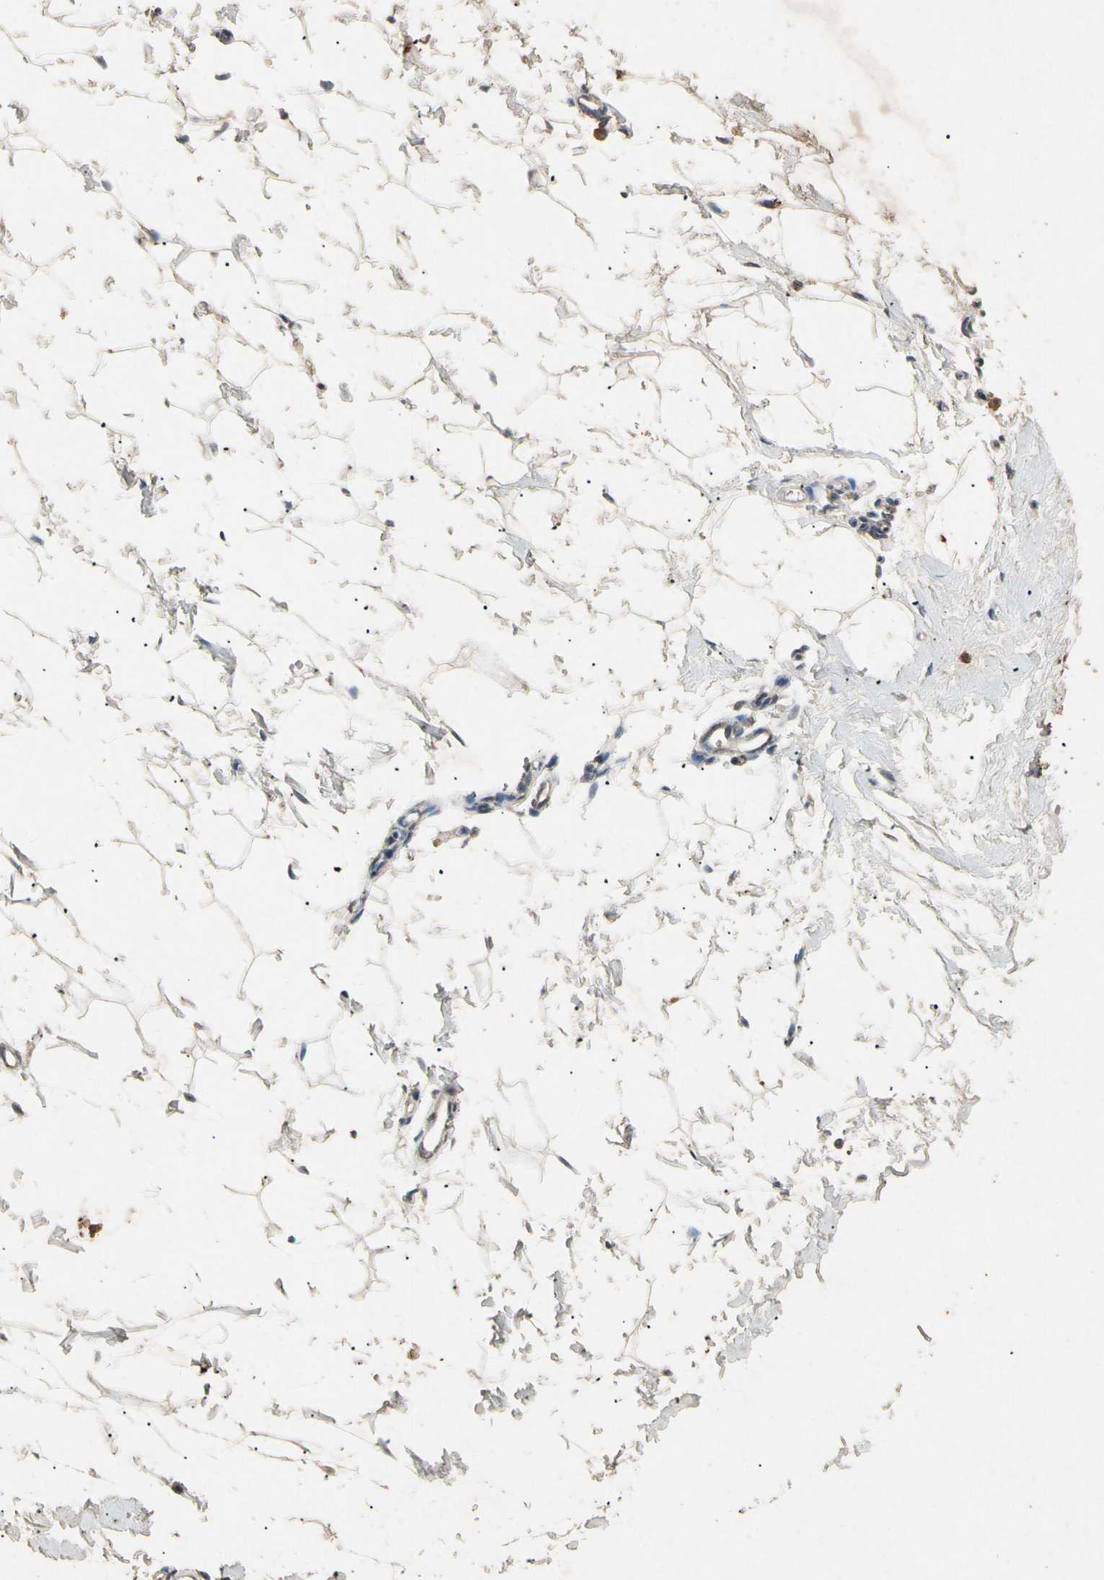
{"staining": {"intensity": "moderate", "quantity": ">75%", "location": "cytoplasmic/membranous"}, "tissue": "adipose tissue", "cell_type": "Adipocytes", "image_type": "normal", "snomed": [{"axis": "morphology", "description": "Normal tissue, NOS"}, {"axis": "topography", "description": "Breast"}], "caption": "Immunohistochemical staining of unremarkable human adipose tissue shows >75% levels of moderate cytoplasmic/membranous protein expression in approximately >75% of adipocytes.", "gene": "CP", "patient": {"sex": "female", "age": 45}}